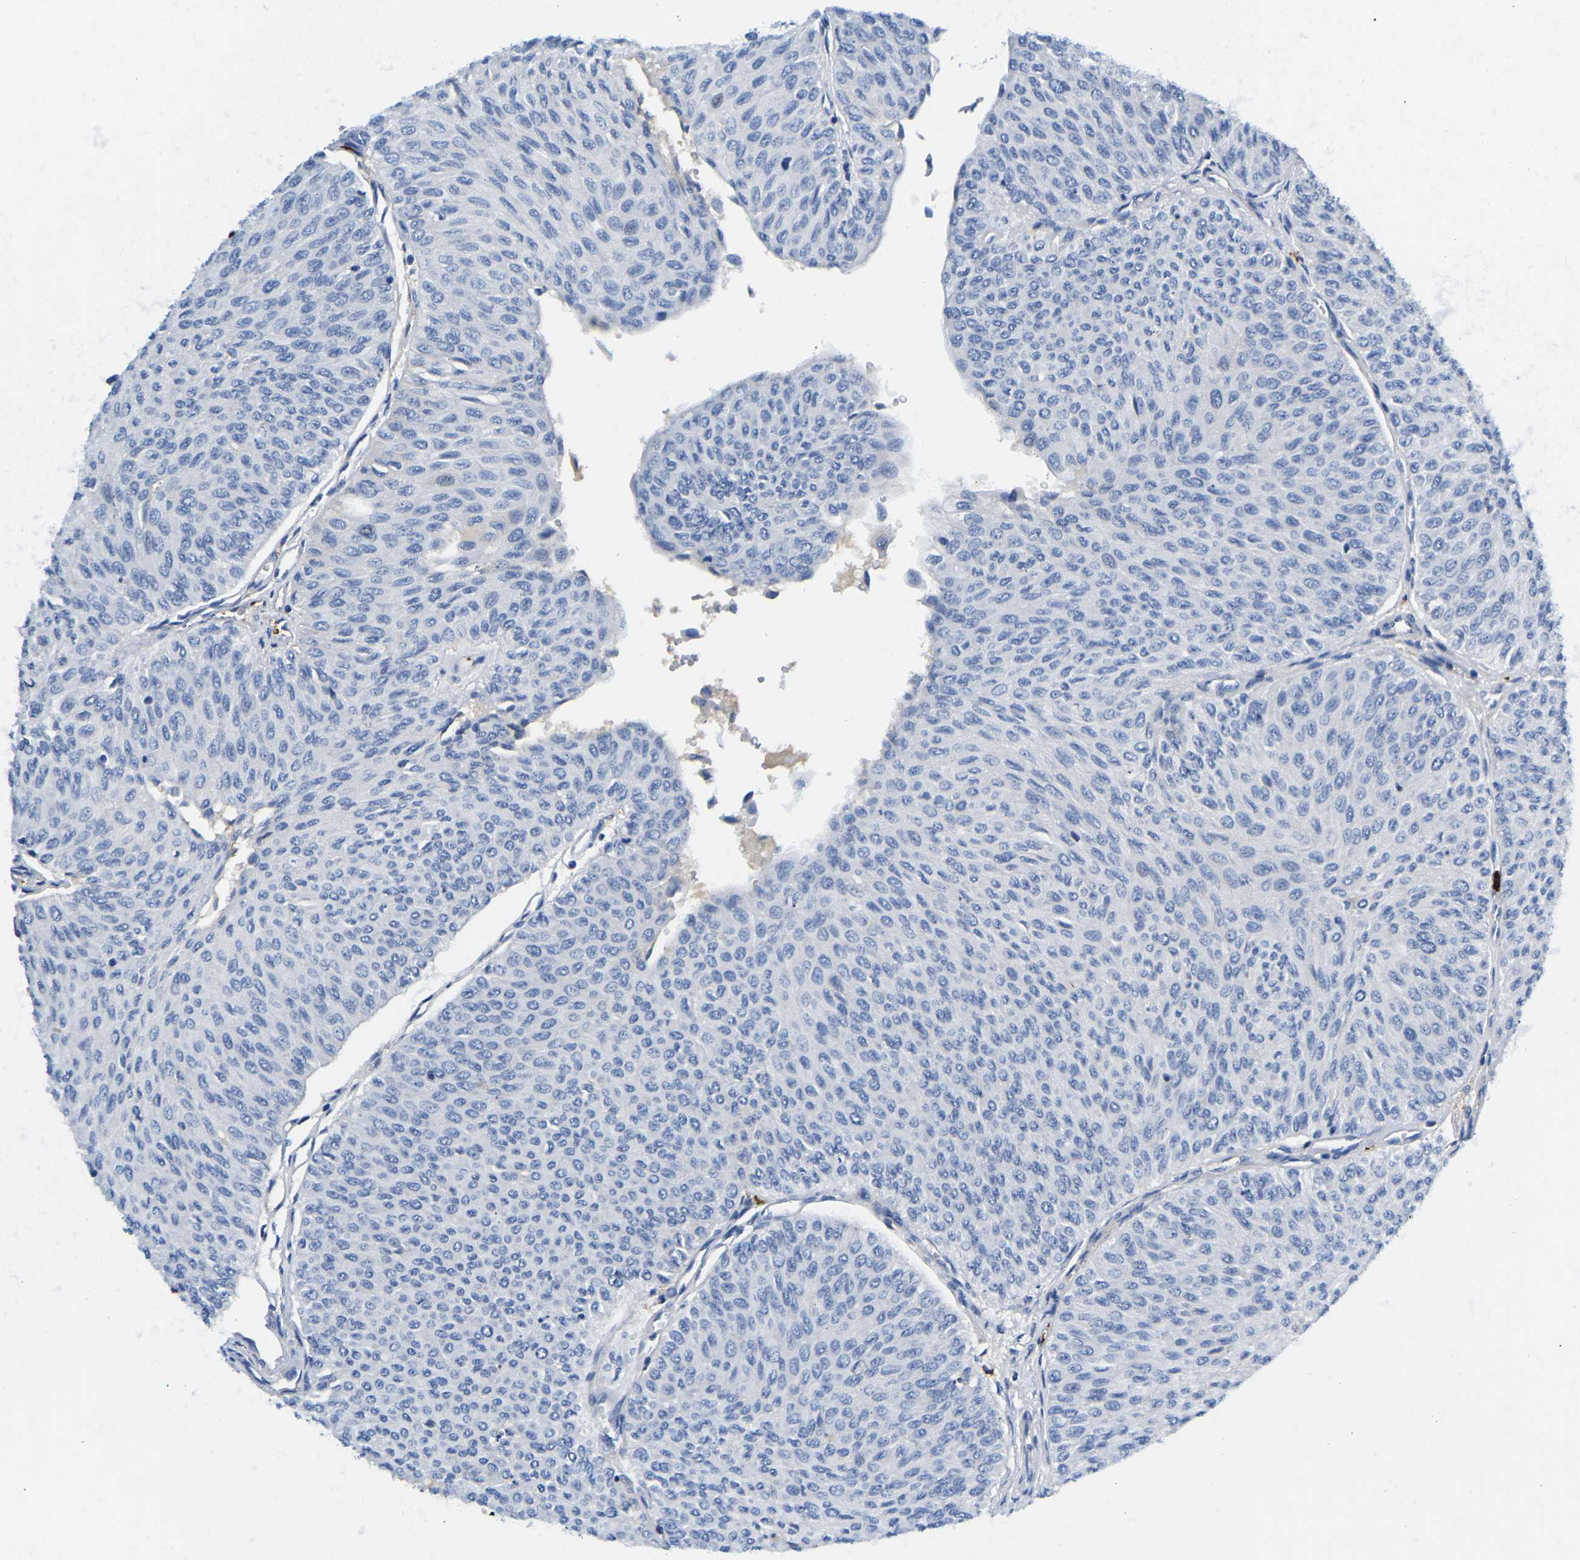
{"staining": {"intensity": "negative", "quantity": "none", "location": "none"}, "tissue": "urothelial cancer", "cell_type": "Tumor cells", "image_type": "cancer", "snomed": [{"axis": "morphology", "description": "Urothelial carcinoma, Low grade"}, {"axis": "topography", "description": "Urinary bladder"}], "caption": "Immunohistochemistry (IHC) micrograph of human low-grade urothelial carcinoma stained for a protein (brown), which exhibits no expression in tumor cells.", "gene": "DUSP8", "patient": {"sex": "male", "age": 78}}